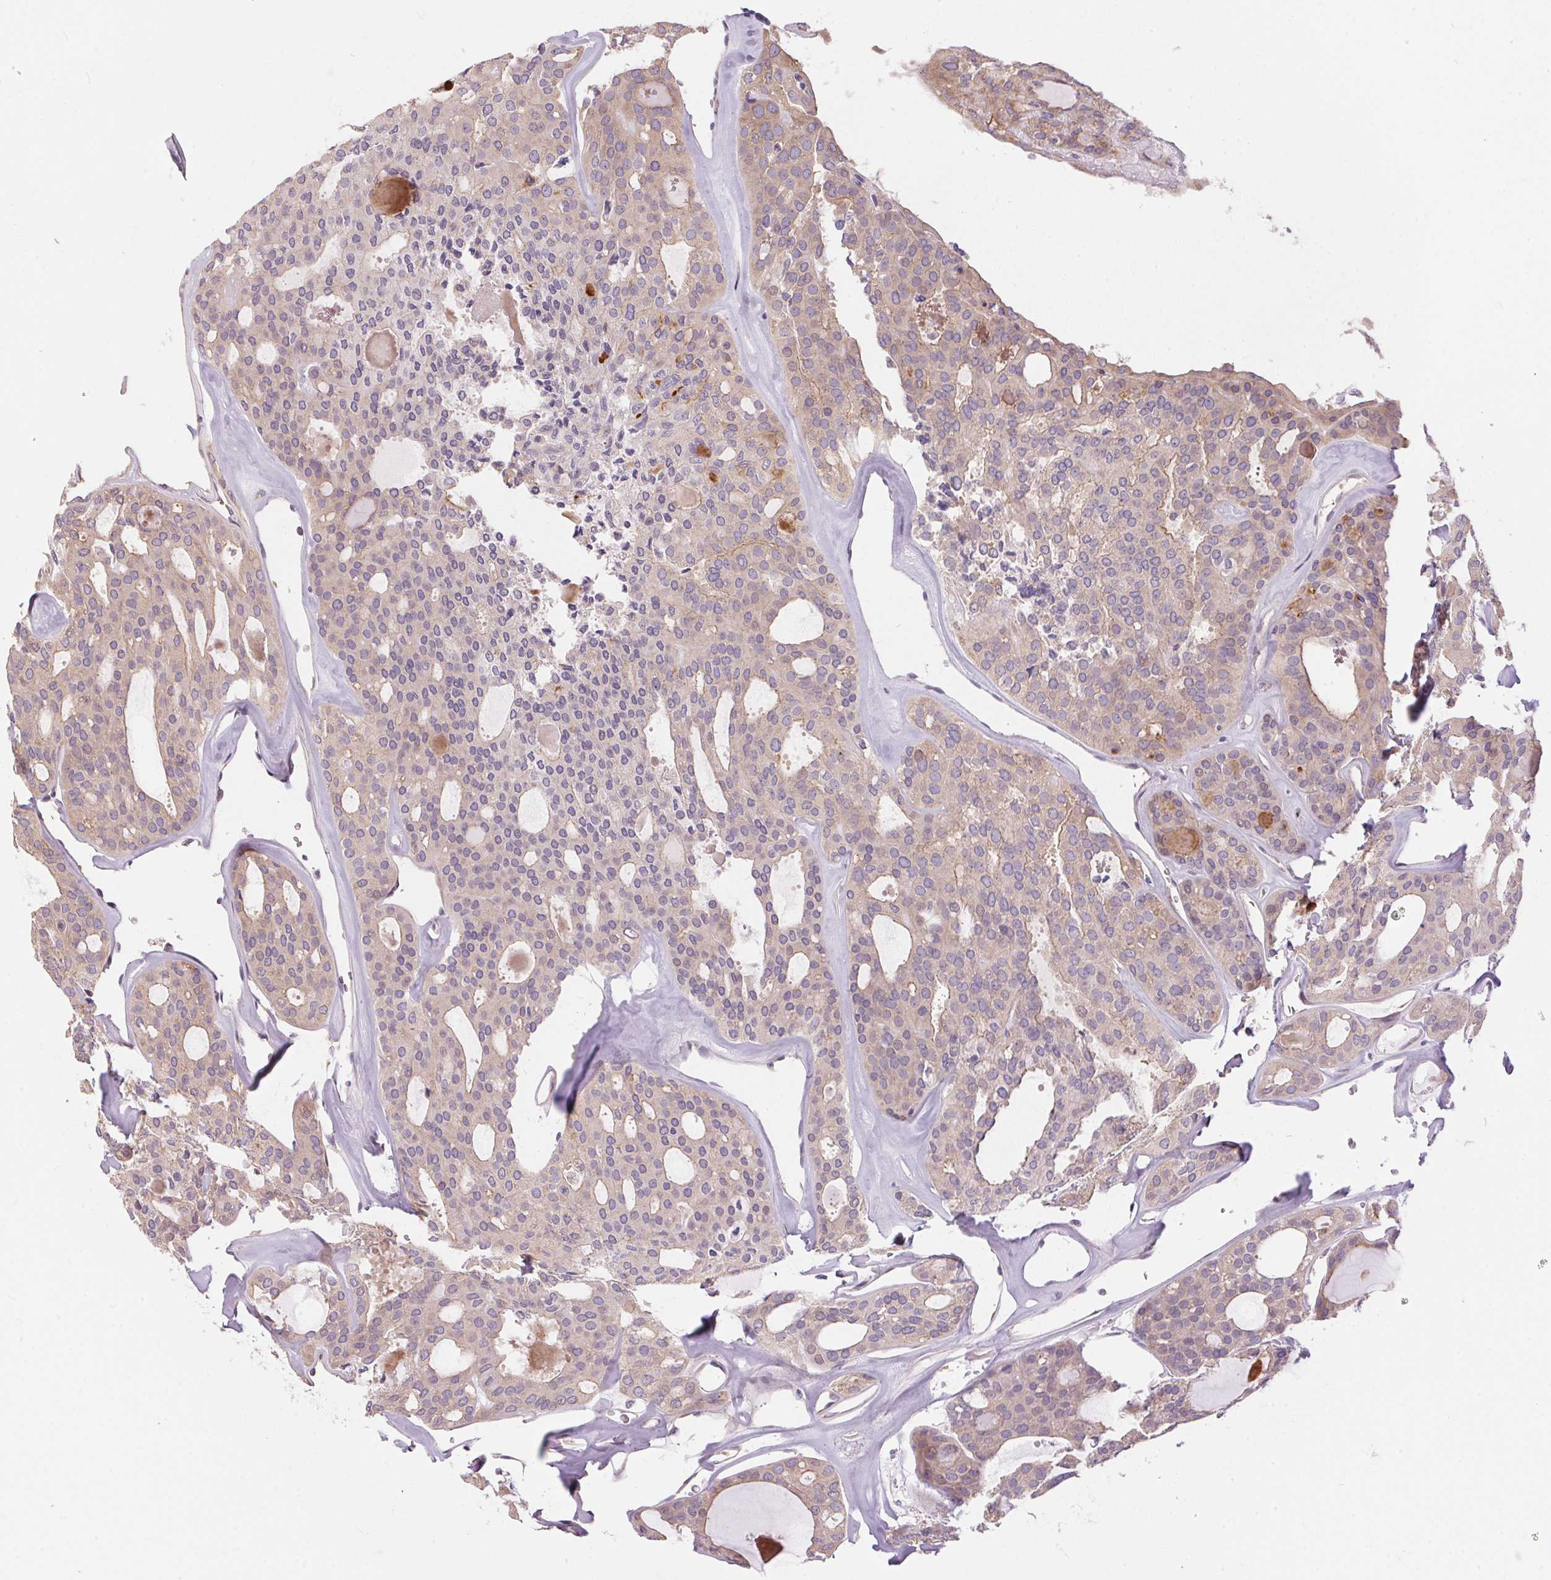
{"staining": {"intensity": "weak", "quantity": "25%-75%", "location": "cytoplasmic/membranous"}, "tissue": "thyroid cancer", "cell_type": "Tumor cells", "image_type": "cancer", "snomed": [{"axis": "morphology", "description": "Follicular adenoma carcinoma, NOS"}, {"axis": "topography", "description": "Thyroid gland"}], "caption": "Brown immunohistochemical staining in thyroid follicular adenoma carcinoma demonstrates weak cytoplasmic/membranous expression in about 25%-75% of tumor cells. The staining was performed using DAB, with brown indicating positive protein expression. Nuclei are stained blue with hematoxylin.", "gene": "UNC13B", "patient": {"sex": "male", "age": 75}}